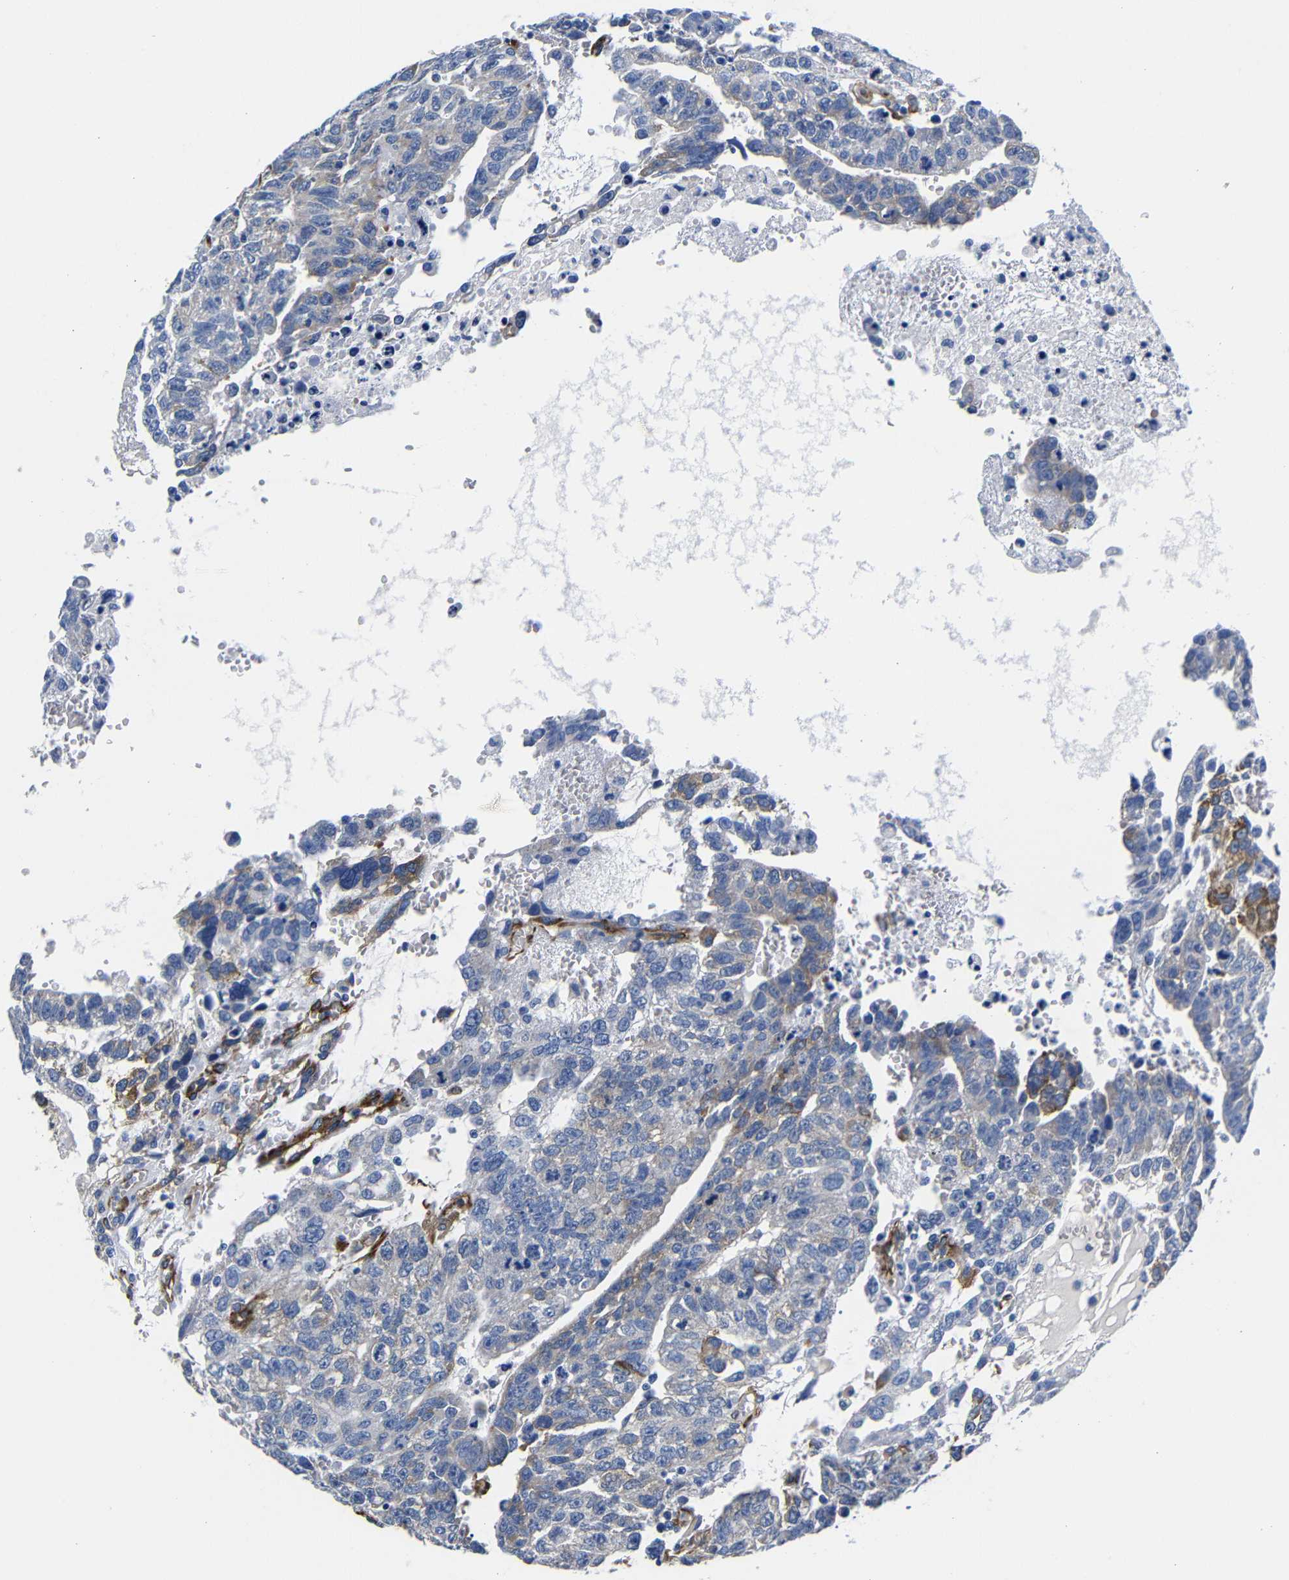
{"staining": {"intensity": "moderate", "quantity": "<25%", "location": "cytoplasmic/membranous"}, "tissue": "testis cancer", "cell_type": "Tumor cells", "image_type": "cancer", "snomed": [{"axis": "morphology", "description": "Seminoma, NOS"}, {"axis": "morphology", "description": "Carcinoma, Embryonal, NOS"}, {"axis": "topography", "description": "Testis"}], "caption": "Human testis embryonal carcinoma stained with a brown dye displays moderate cytoplasmic/membranous positive expression in approximately <25% of tumor cells.", "gene": "LRIG1", "patient": {"sex": "male", "age": 52}}